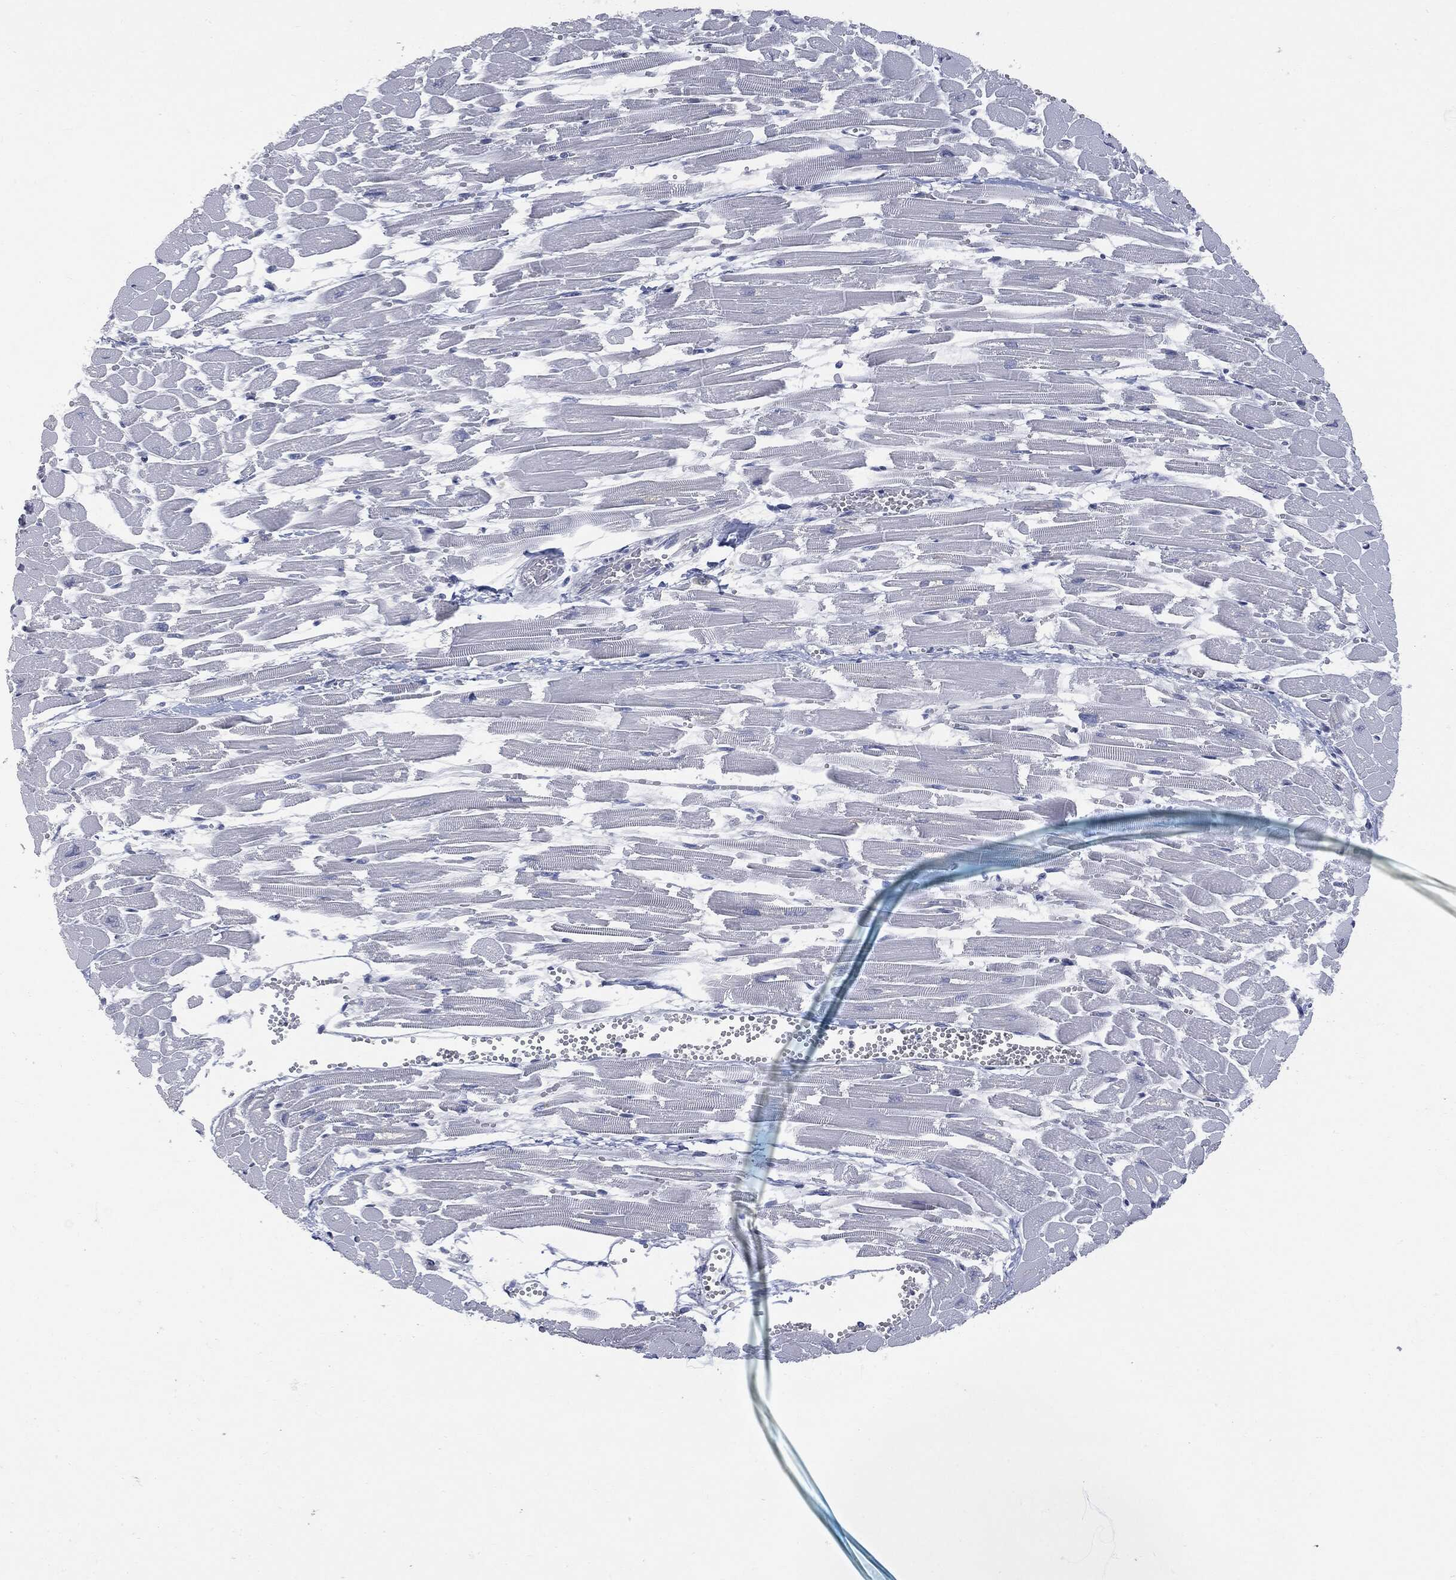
{"staining": {"intensity": "negative", "quantity": "none", "location": "none"}, "tissue": "heart muscle", "cell_type": "Cardiomyocytes", "image_type": "normal", "snomed": [{"axis": "morphology", "description": "Normal tissue, NOS"}, {"axis": "topography", "description": "Heart"}], "caption": "IHC photomicrograph of normal human heart muscle stained for a protein (brown), which shows no staining in cardiomyocytes. (DAB (3,3'-diaminobenzidine) immunohistochemistry (IHC) with hematoxylin counter stain).", "gene": "UBE2C", "patient": {"sex": "female", "age": 52}}